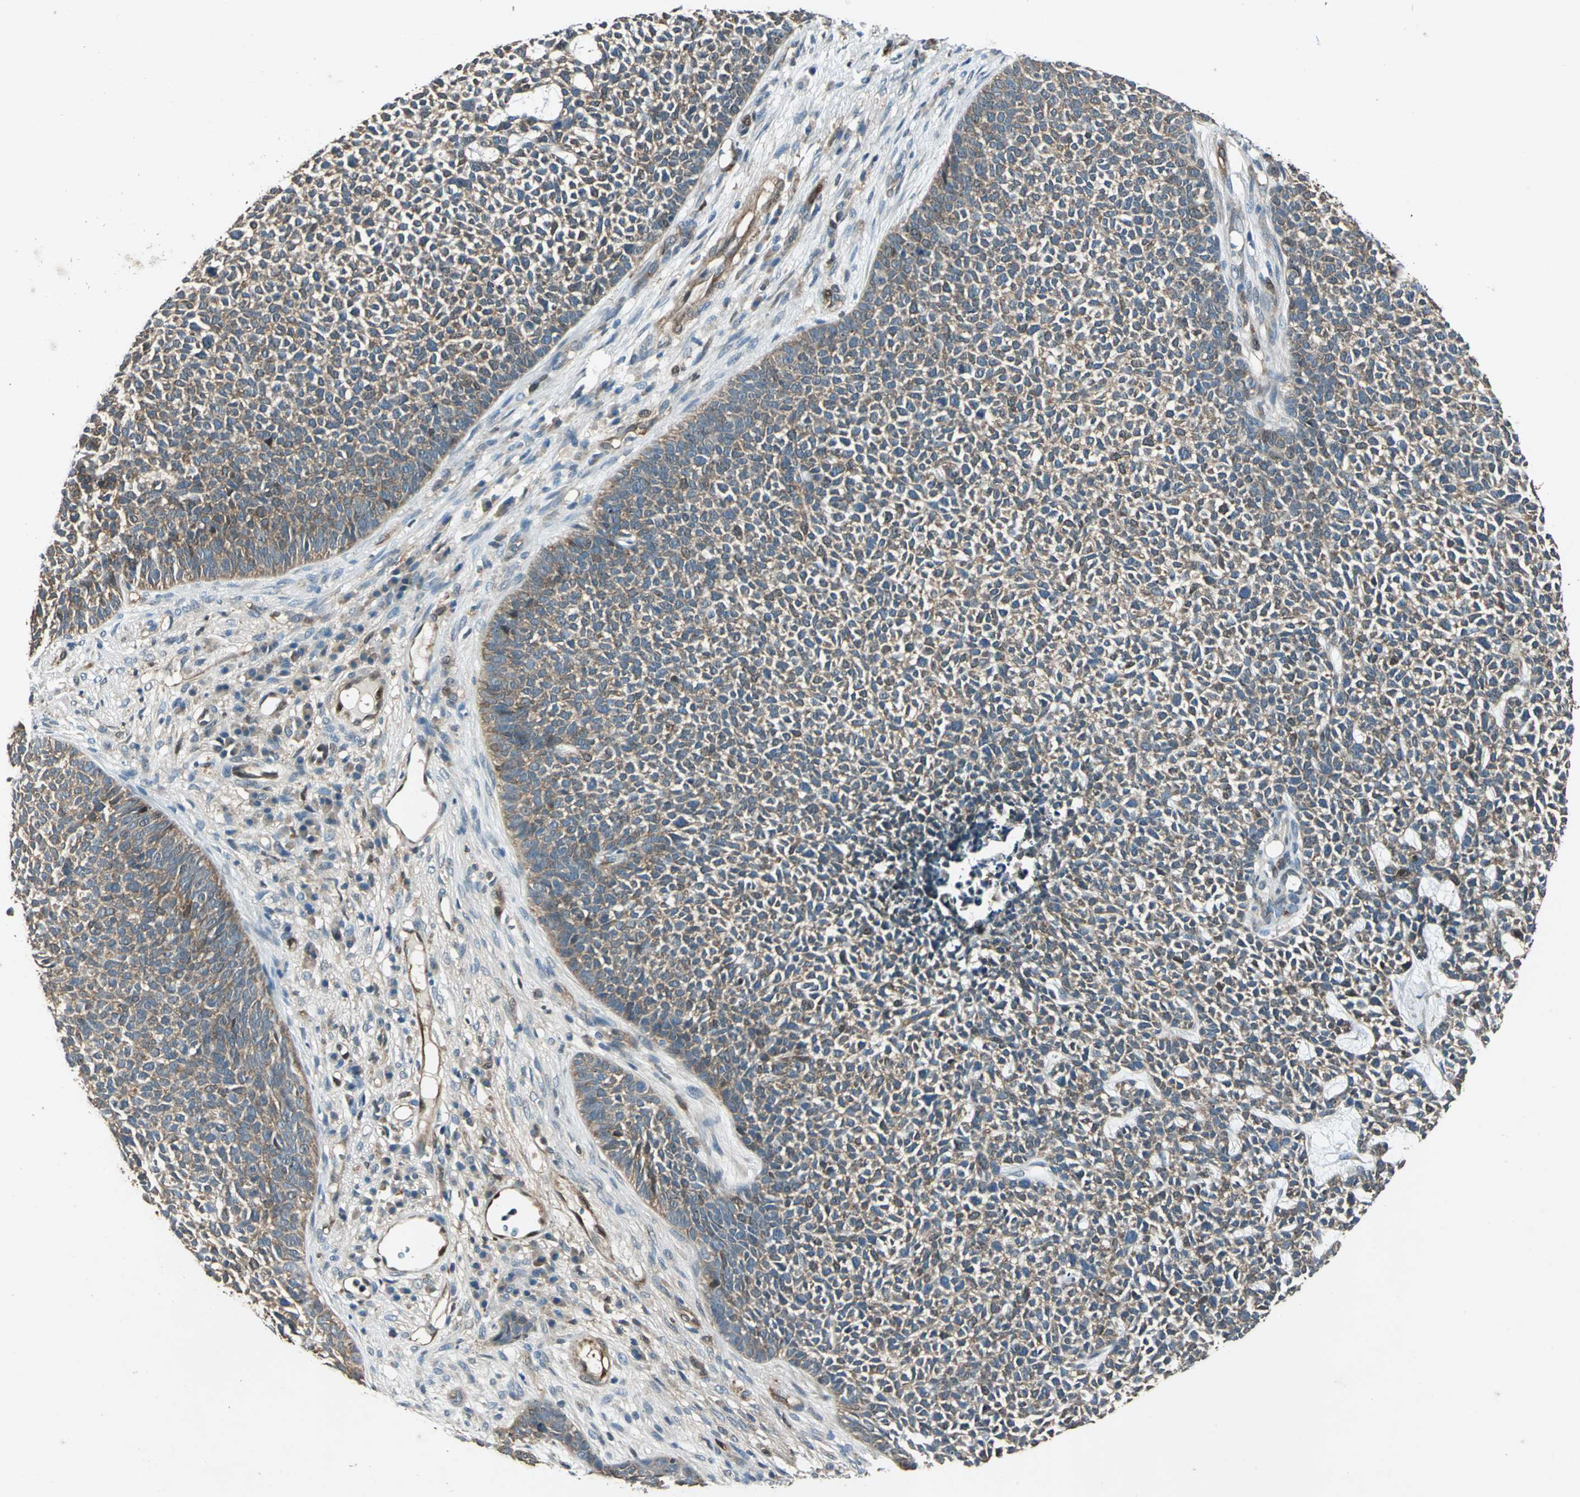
{"staining": {"intensity": "moderate", "quantity": ">75%", "location": "cytoplasmic/membranous"}, "tissue": "skin cancer", "cell_type": "Tumor cells", "image_type": "cancer", "snomed": [{"axis": "morphology", "description": "Basal cell carcinoma"}, {"axis": "topography", "description": "Skin"}], "caption": "This histopathology image exhibits immunohistochemistry staining of basal cell carcinoma (skin), with medium moderate cytoplasmic/membranous expression in about >75% of tumor cells.", "gene": "RRM2B", "patient": {"sex": "female", "age": 84}}